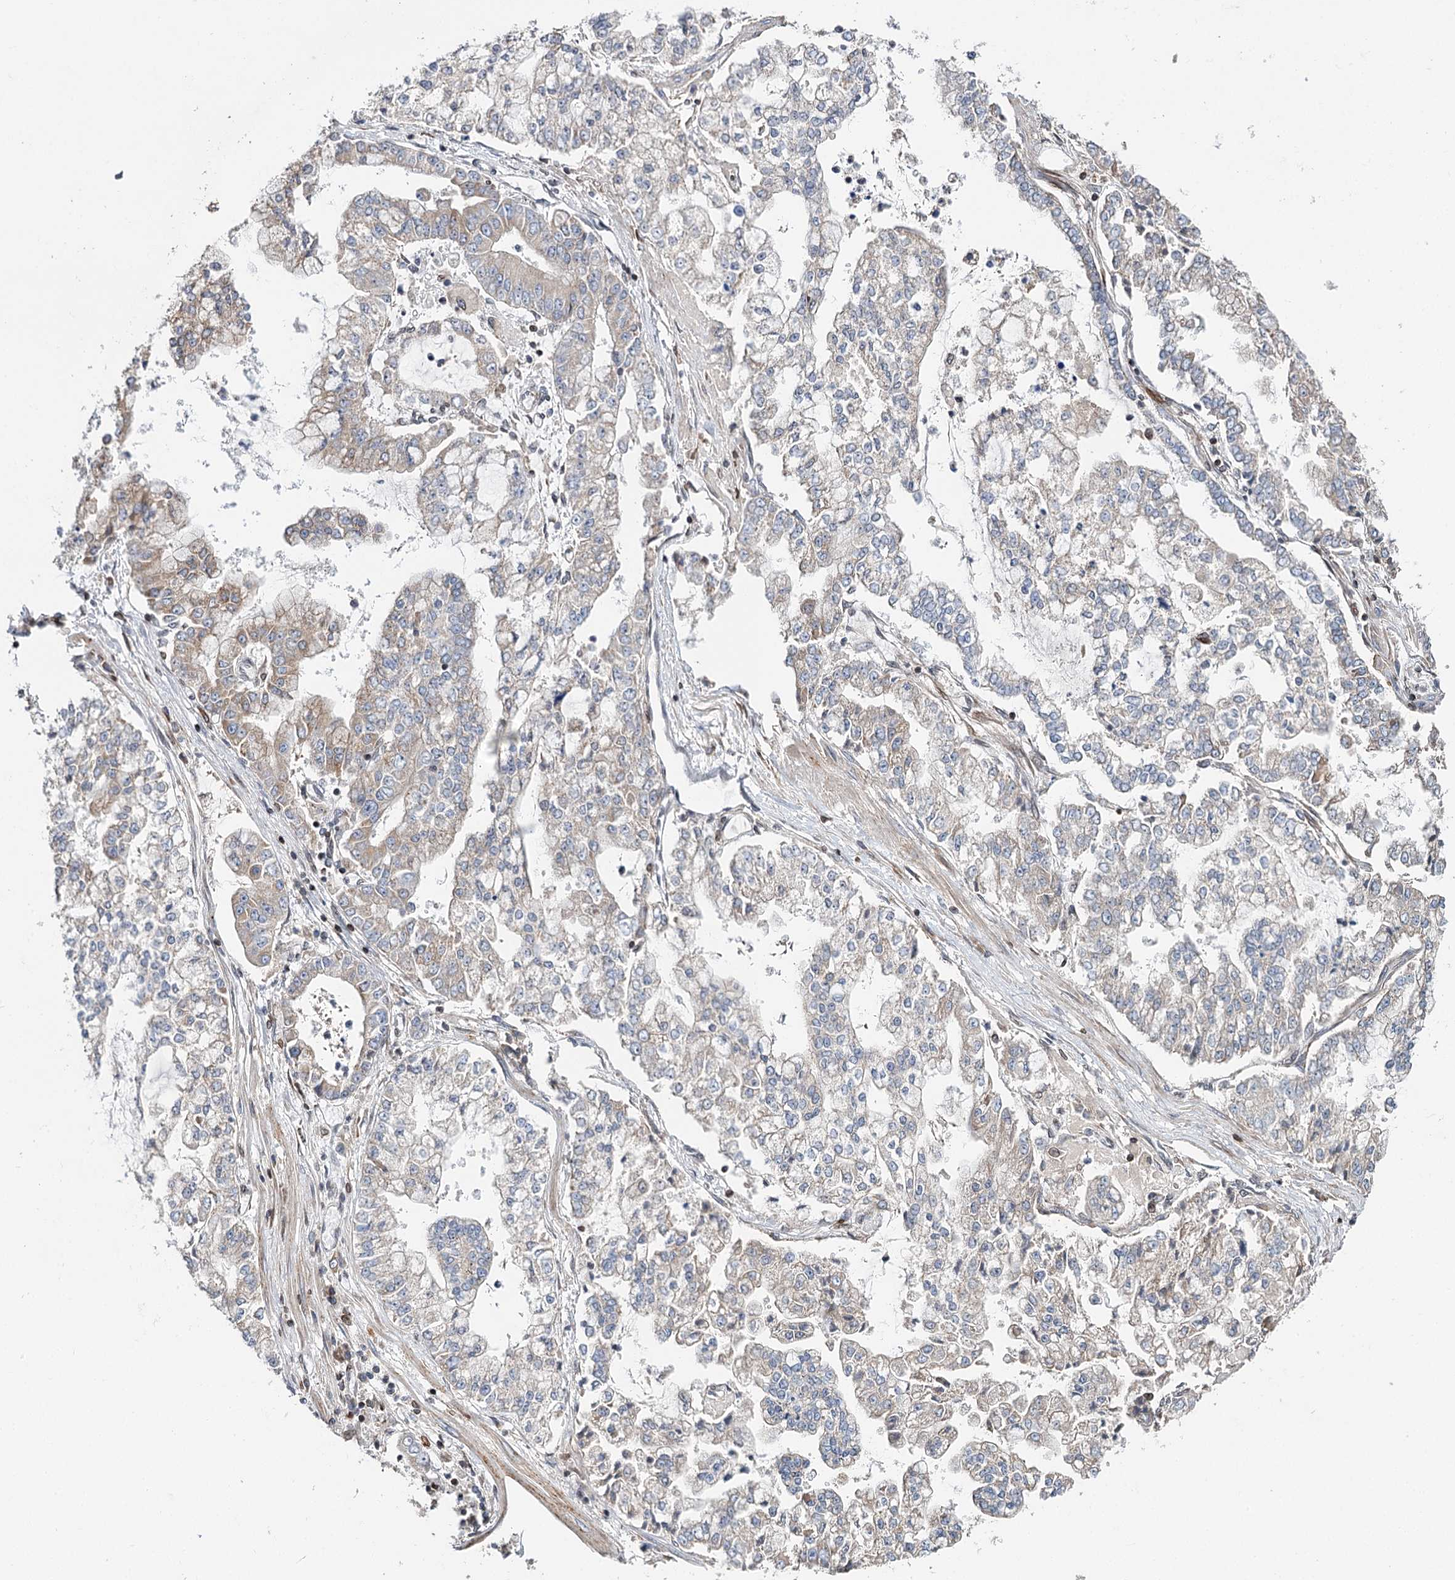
{"staining": {"intensity": "weak", "quantity": "25%-75%", "location": "cytoplasmic/membranous"}, "tissue": "stomach cancer", "cell_type": "Tumor cells", "image_type": "cancer", "snomed": [{"axis": "morphology", "description": "Adenocarcinoma, NOS"}, {"axis": "topography", "description": "Stomach"}], "caption": "A brown stain highlights weak cytoplasmic/membranous staining of a protein in stomach adenocarcinoma tumor cells.", "gene": "CFAP46", "patient": {"sex": "male", "age": 76}}